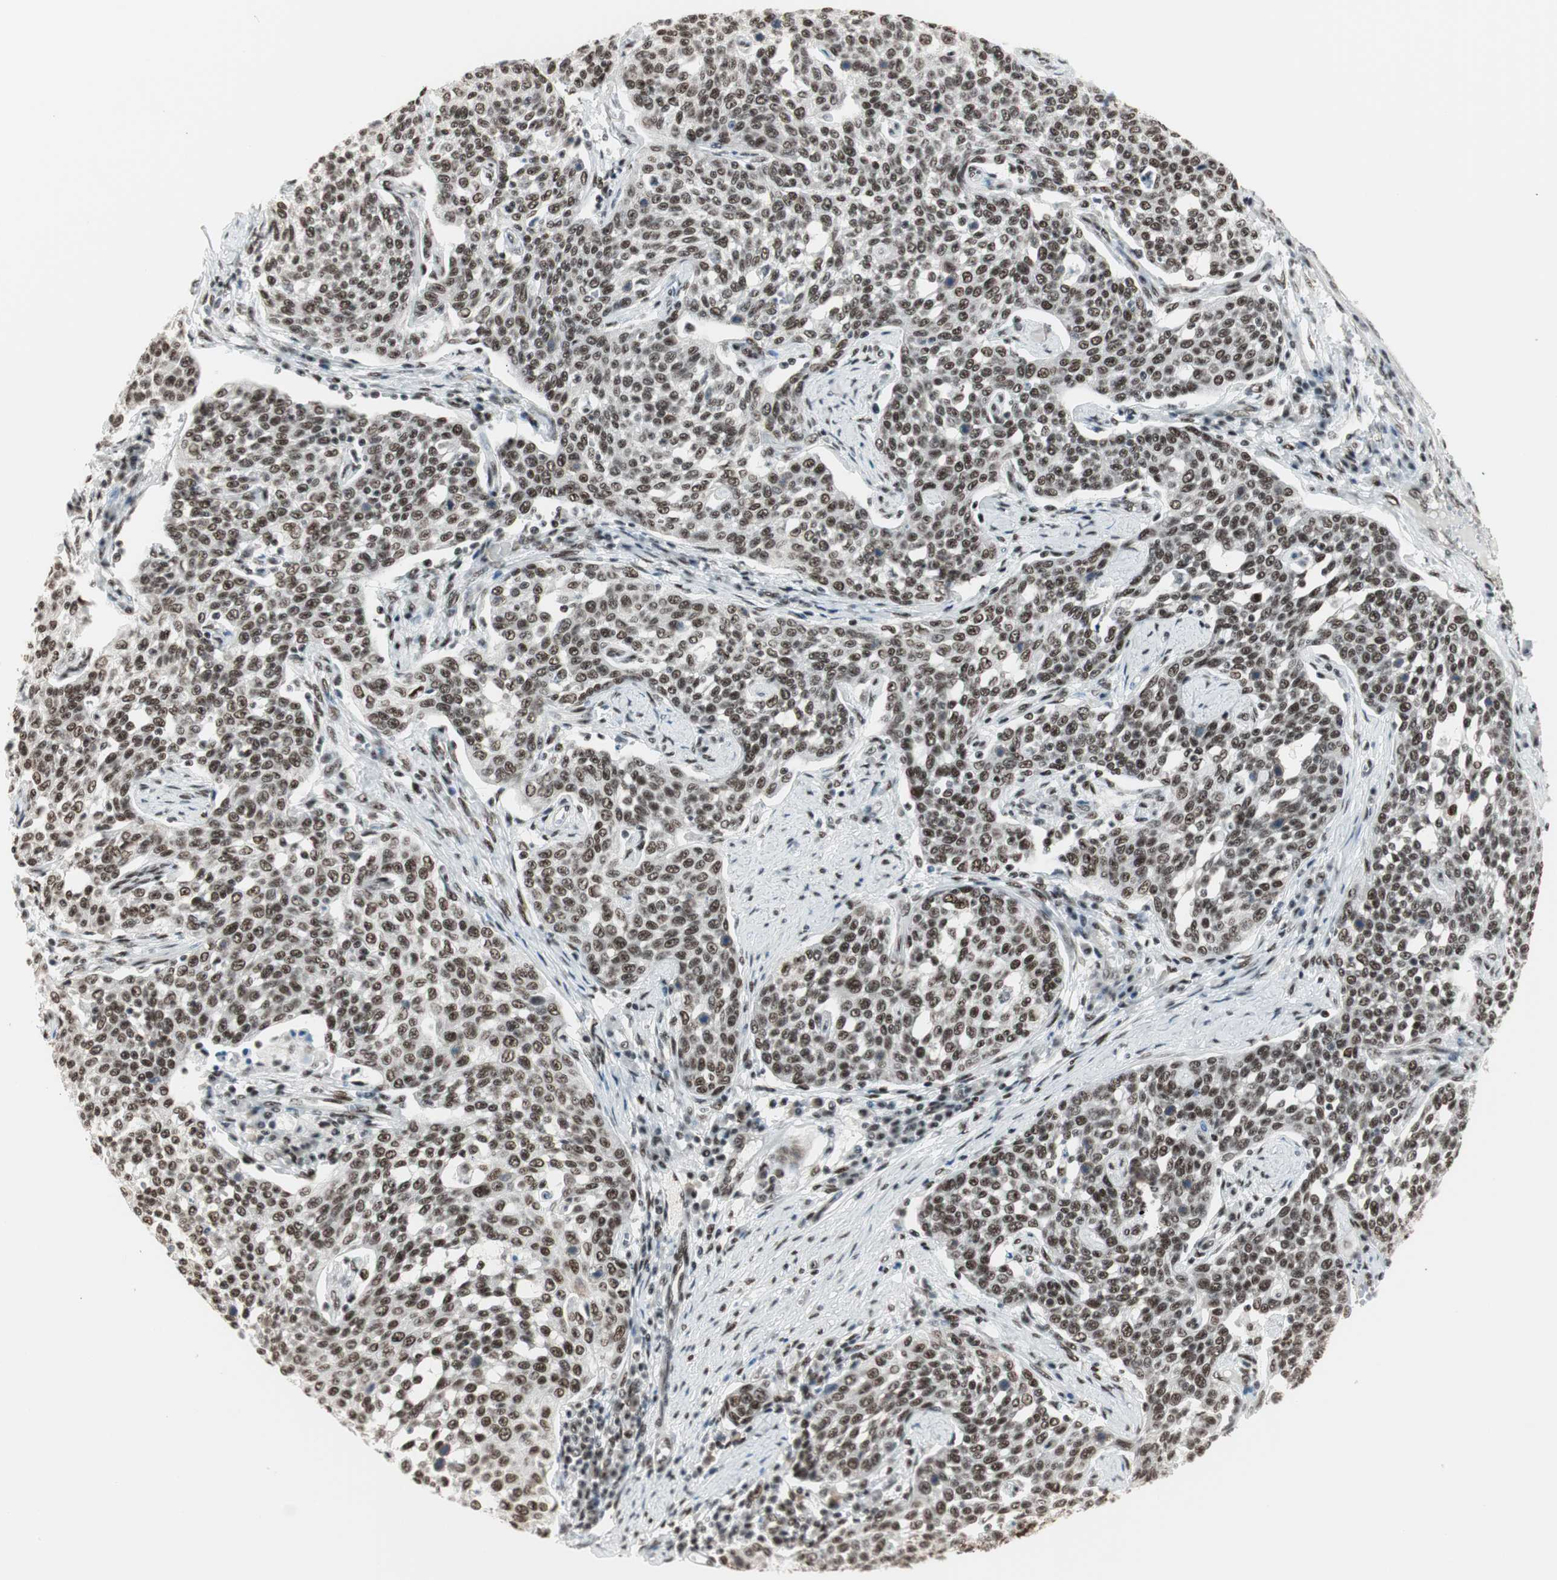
{"staining": {"intensity": "moderate", "quantity": ">75%", "location": "nuclear"}, "tissue": "cervical cancer", "cell_type": "Tumor cells", "image_type": "cancer", "snomed": [{"axis": "morphology", "description": "Squamous cell carcinoma, NOS"}, {"axis": "topography", "description": "Cervix"}], "caption": "This is a histology image of immunohistochemistry (IHC) staining of cervical cancer, which shows moderate staining in the nuclear of tumor cells.", "gene": "HEXIM1", "patient": {"sex": "female", "age": 34}}